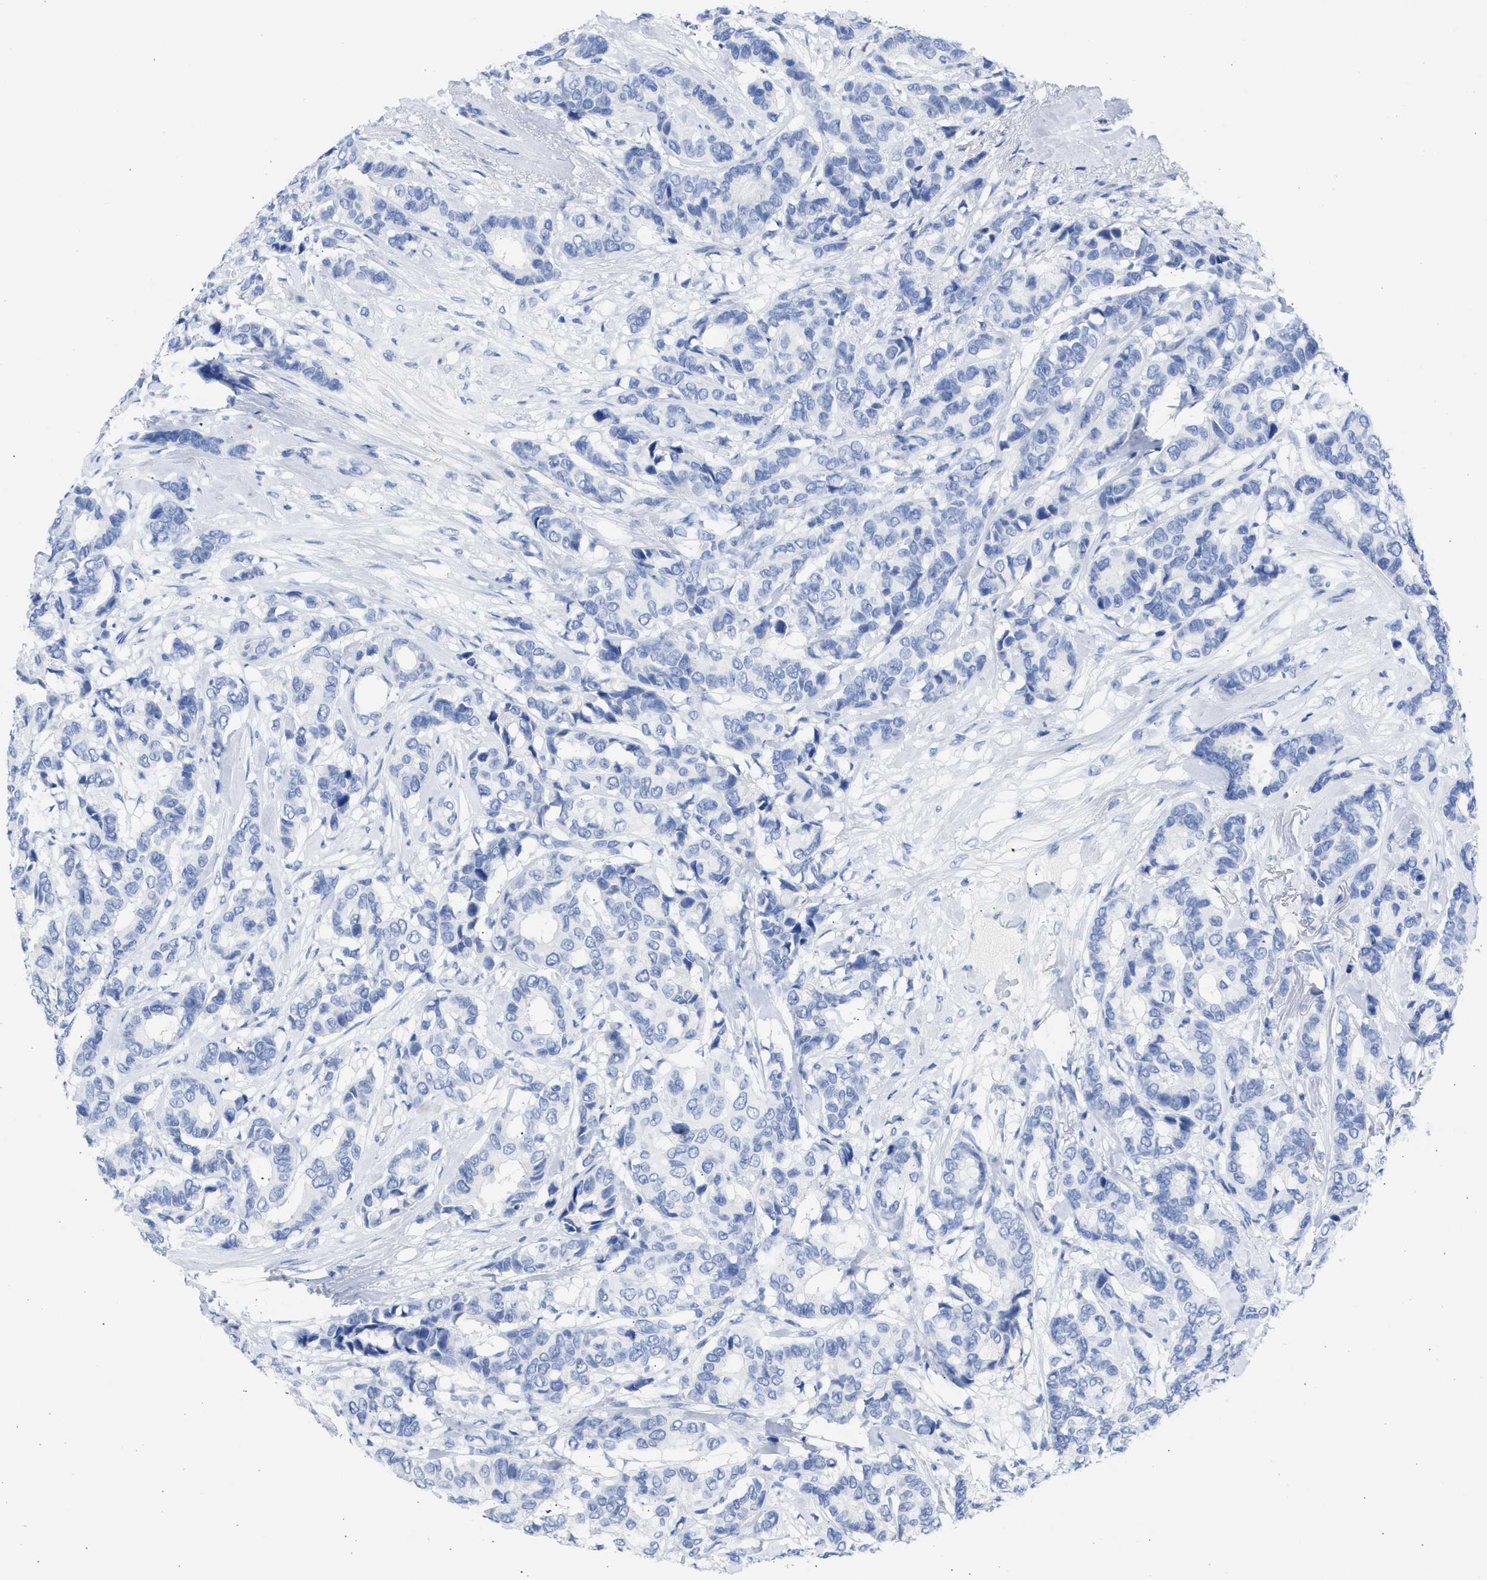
{"staining": {"intensity": "negative", "quantity": "none", "location": "none"}, "tissue": "breast cancer", "cell_type": "Tumor cells", "image_type": "cancer", "snomed": [{"axis": "morphology", "description": "Duct carcinoma"}, {"axis": "topography", "description": "Breast"}], "caption": "The immunohistochemistry photomicrograph has no significant expression in tumor cells of invasive ductal carcinoma (breast) tissue.", "gene": "NCAM1", "patient": {"sex": "female", "age": 87}}